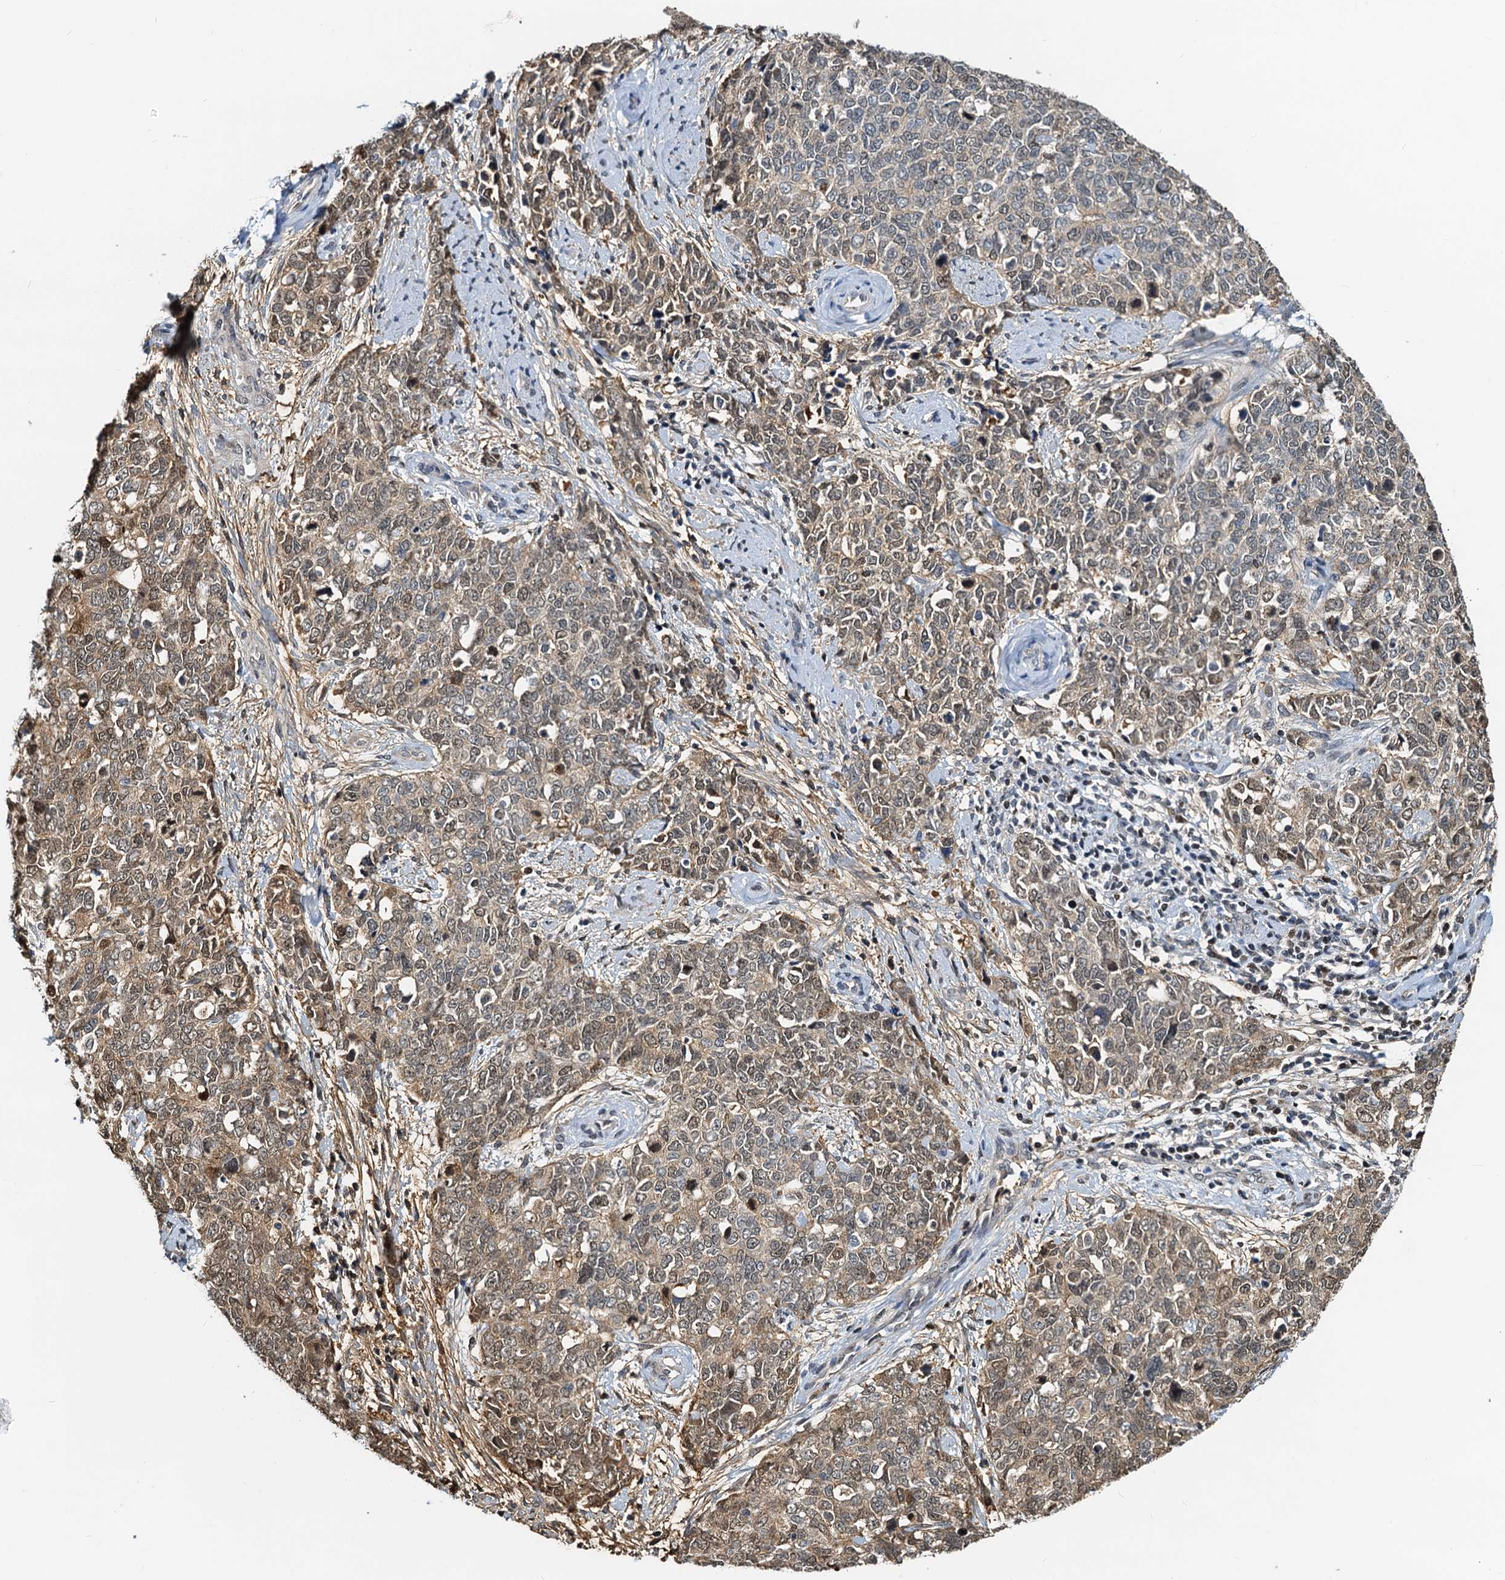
{"staining": {"intensity": "moderate", "quantity": "<25%", "location": "cytoplasmic/membranous,nuclear"}, "tissue": "cervical cancer", "cell_type": "Tumor cells", "image_type": "cancer", "snomed": [{"axis": "morphology", "description": "Squamous cell carcinoma, NOS"}, {"axis": "topography", "description": "Cervix"}], "caption": "Moderate cytoplasmic/membranous and nuclear protein expression is seen in approximately <25% of tumor cells in squamous cell carcinoma (cervical).", "gene": "PTGES3", "patient": {"sex": "female", "age": 63}}